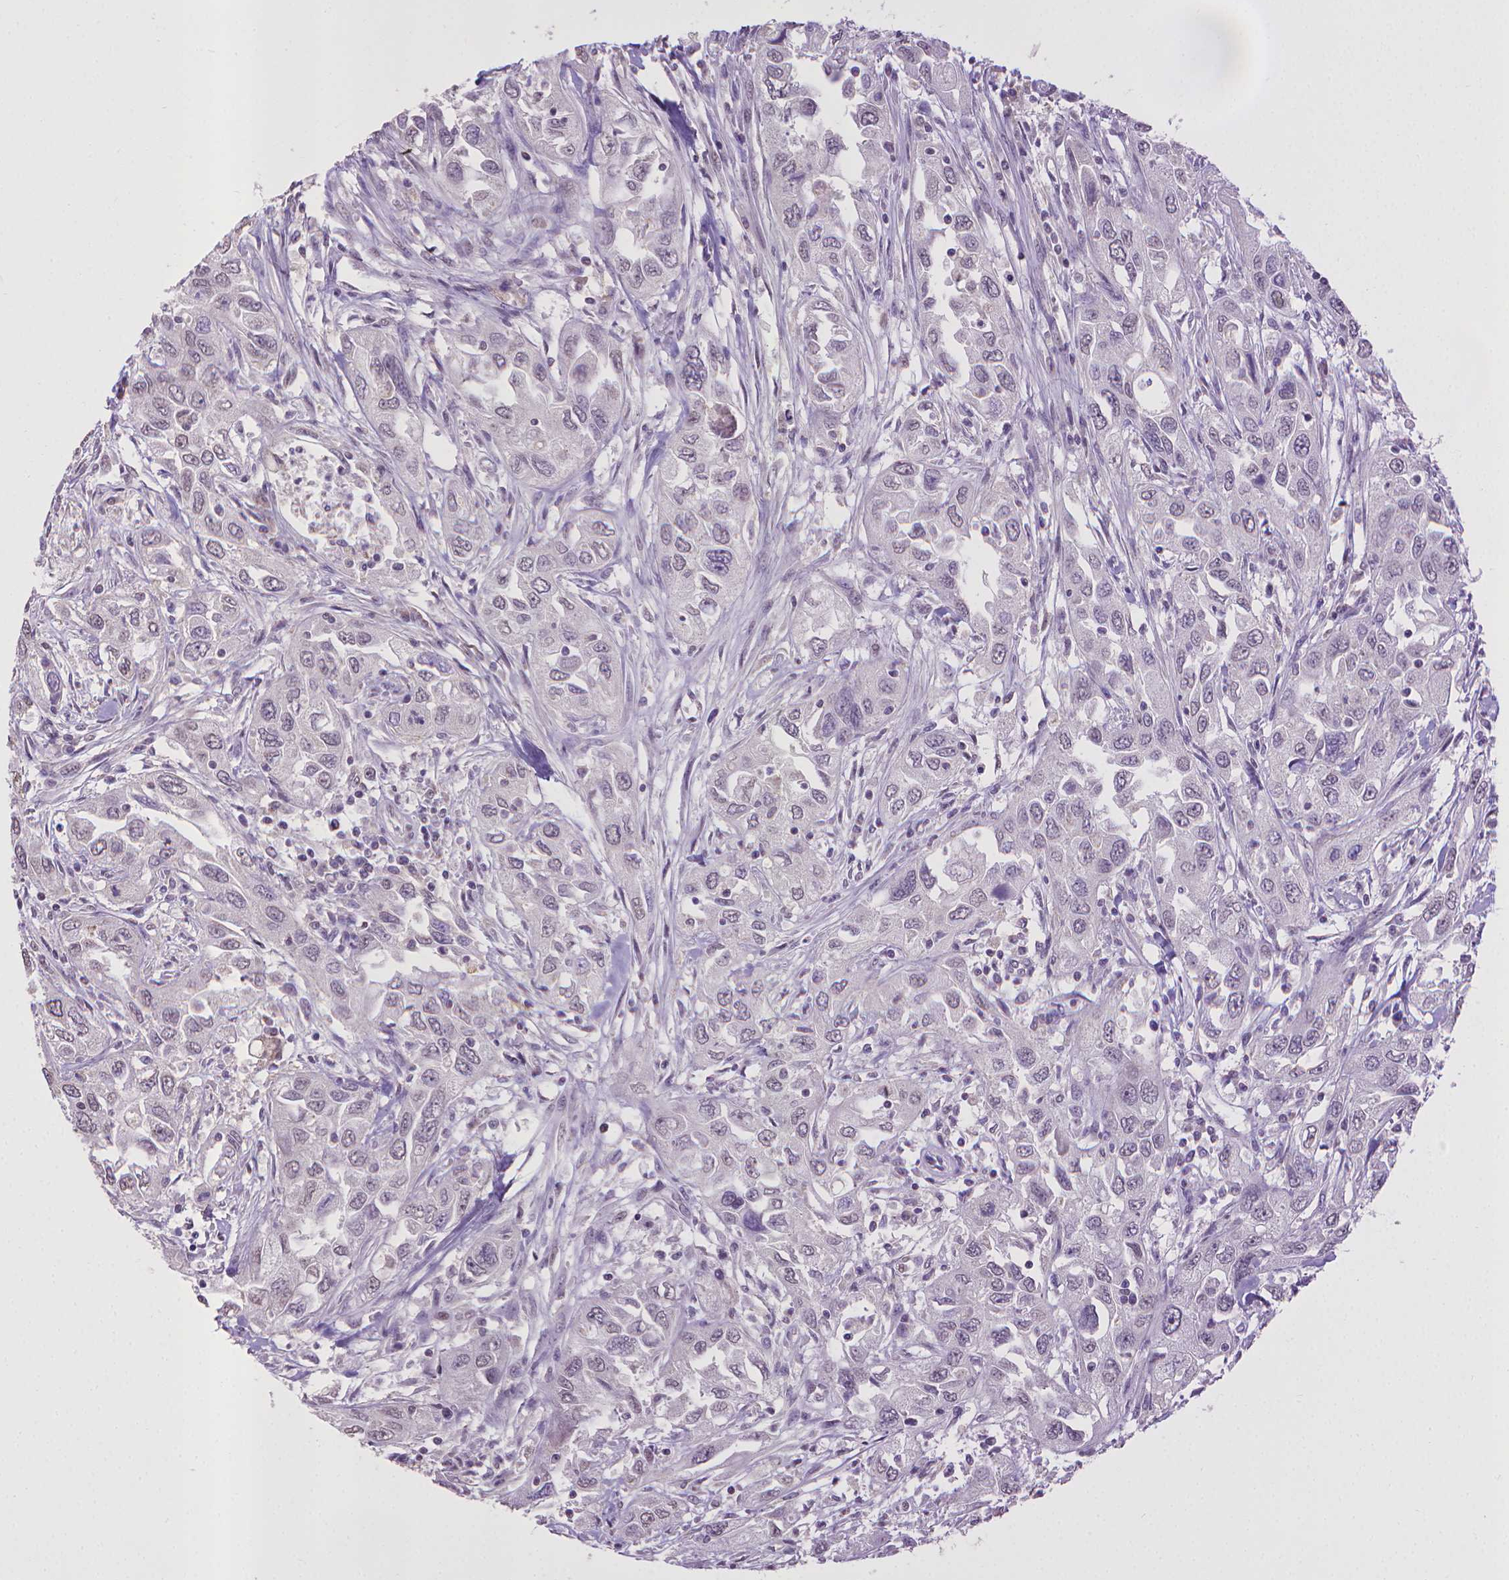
{"staining": {"intensity": "negative", "quantity": "none", "location": "none"}, "tissue": "urothelial cancer", "cell_type": "Tumor cells", "image_type": "cancer", "snomed": [{"axis": "morphology", "description": "Urothelial carcinoma, High grade"}, {"axis": "topography", "description": "Urinary bladder"}], "caption": "Immunohistochemistry (IHC) of urothelial cancer reveals no positivity in tumor cells.", "gene": "KMO", "patient": {"sex": "male", "age": 76}}